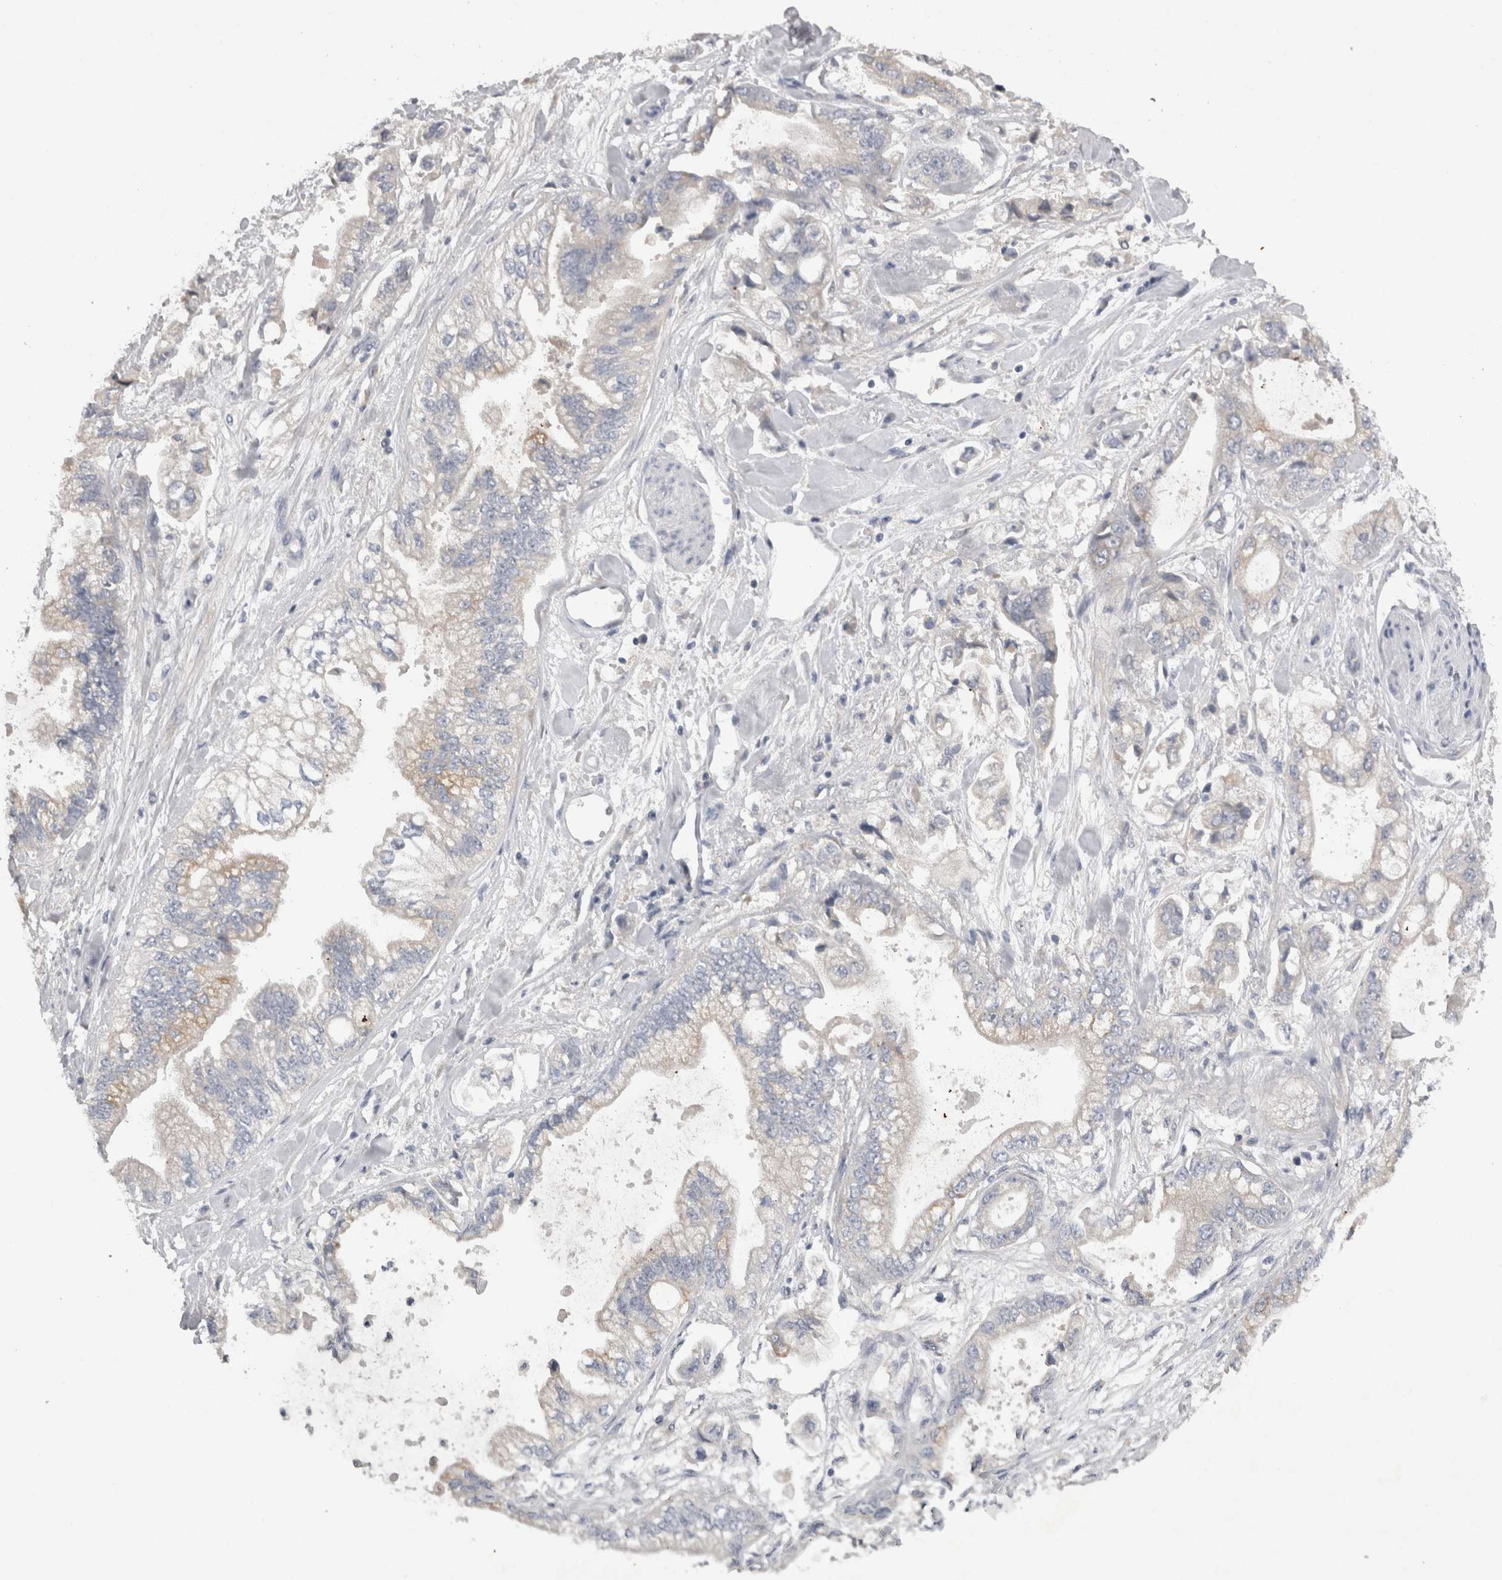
{"staining": {"intensity": "weak", "quantity": "<25%", "location": "cytoplasmic/membranous"}, "tissue": "stomach cancer", "cell_type": "Tumor cells", "image_type": "cancer", "snomed": [{"axis": "morphology", "description": "Normal tissue, NOS"}, {"axis": "morphology", "description": "Adenocarcinoma, NOS"}, {"axis": "topography", "description": "Stomach"}], "caption": "DAB (3,3'-diaminobenzidine) immunohistochemical staining of adenocarcinoma (stomach) shows no significant expression in tumor cells.", "gene": "LRRC40", "patient": {"sex": "male", "age": 62}}